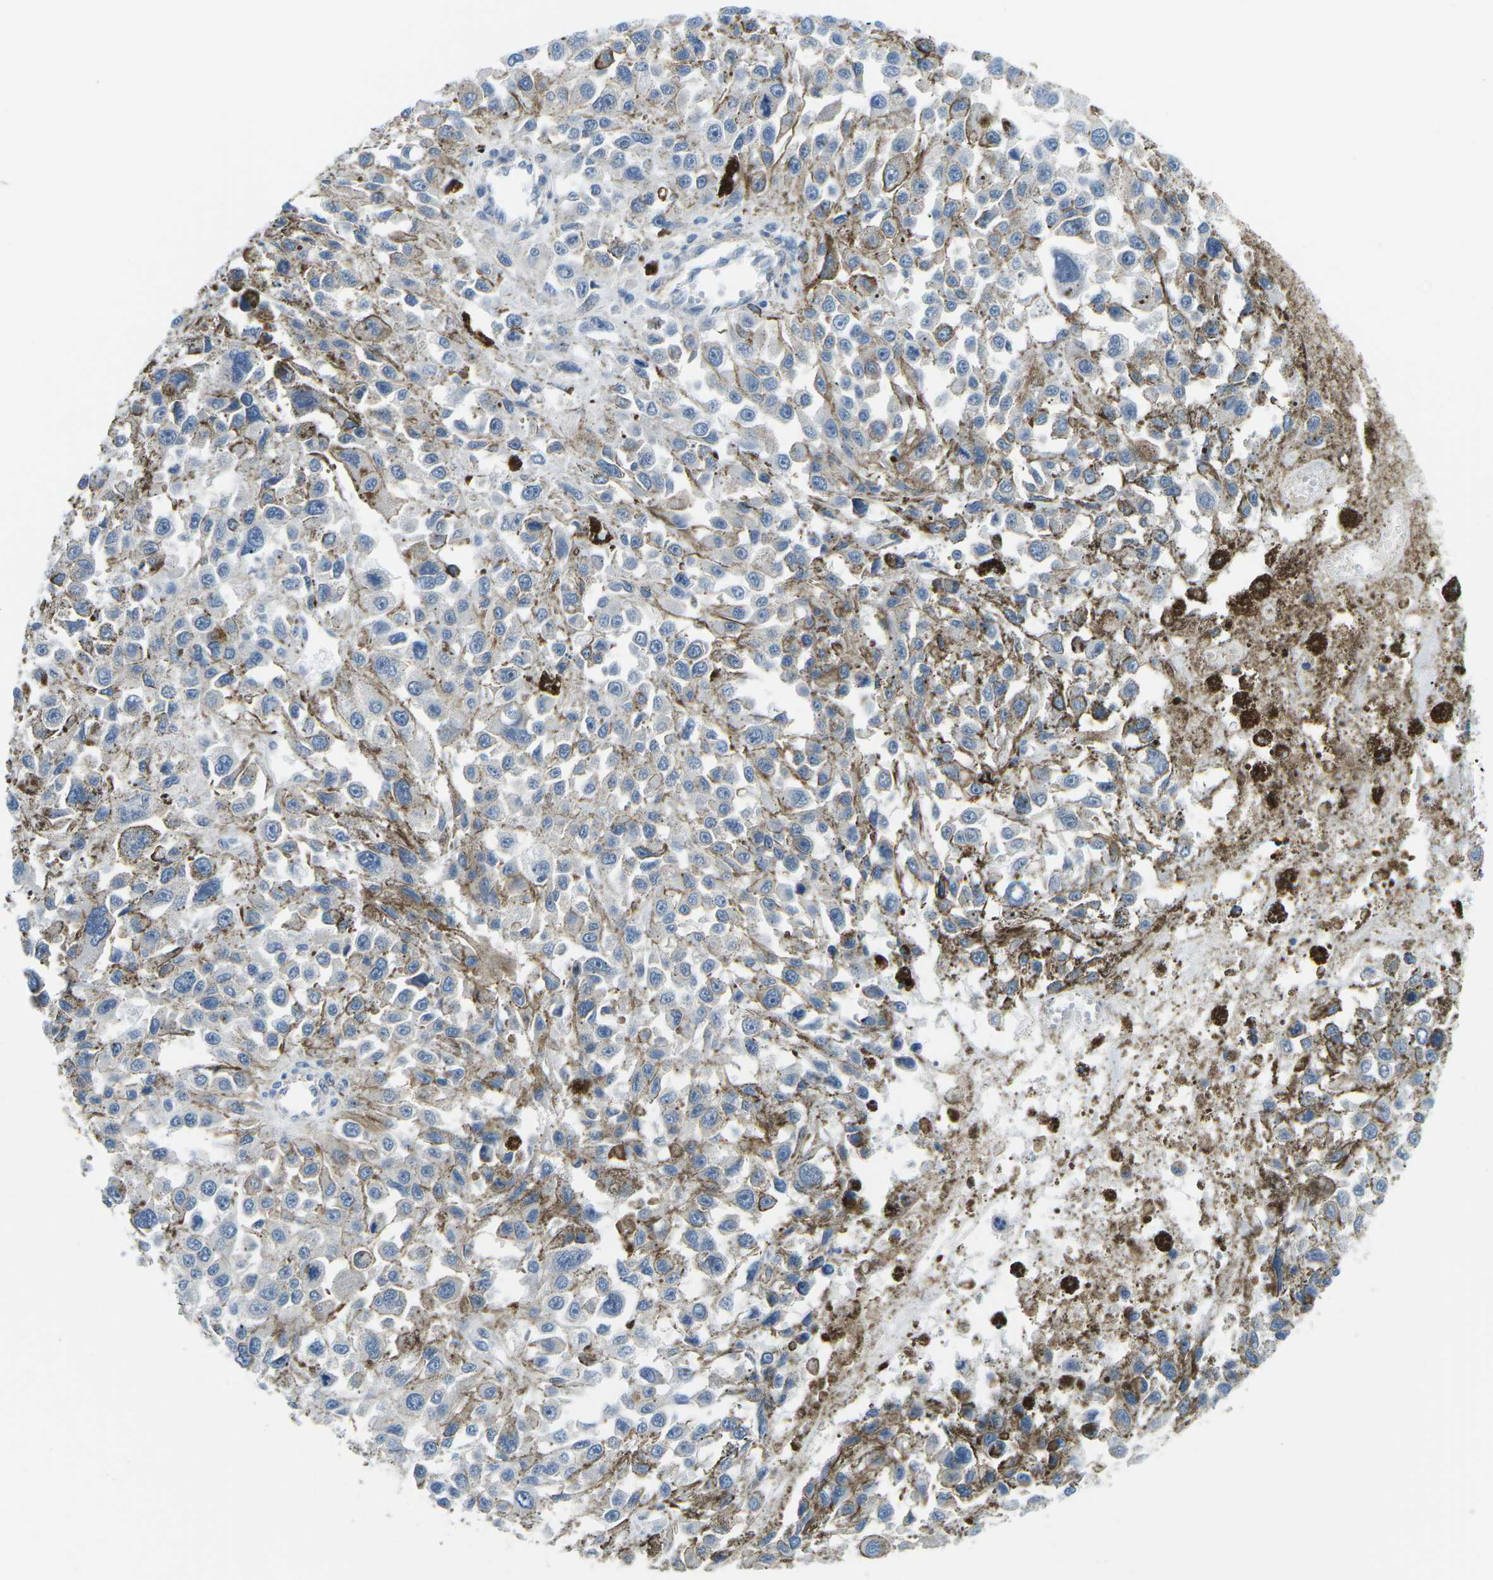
{"staining": {"intensity": "weak", "quantity": "<25%", "location": "cytoplasmic/membranous"}, "tissue": "melanoma", "cell_type": "Tumor cells", "image_type": "cancer", "snomed": [{"axis": "morphology", "description": "Malignant melanoma, Metastatic site"}, {"axis": "topography", "description": "Lymph node"}], "caption": "Immunohistochemistry of melanoma shows no expression in tumor cells.", "gene": "CTNND1", "patient": {"sex": "male", "age": 59}}